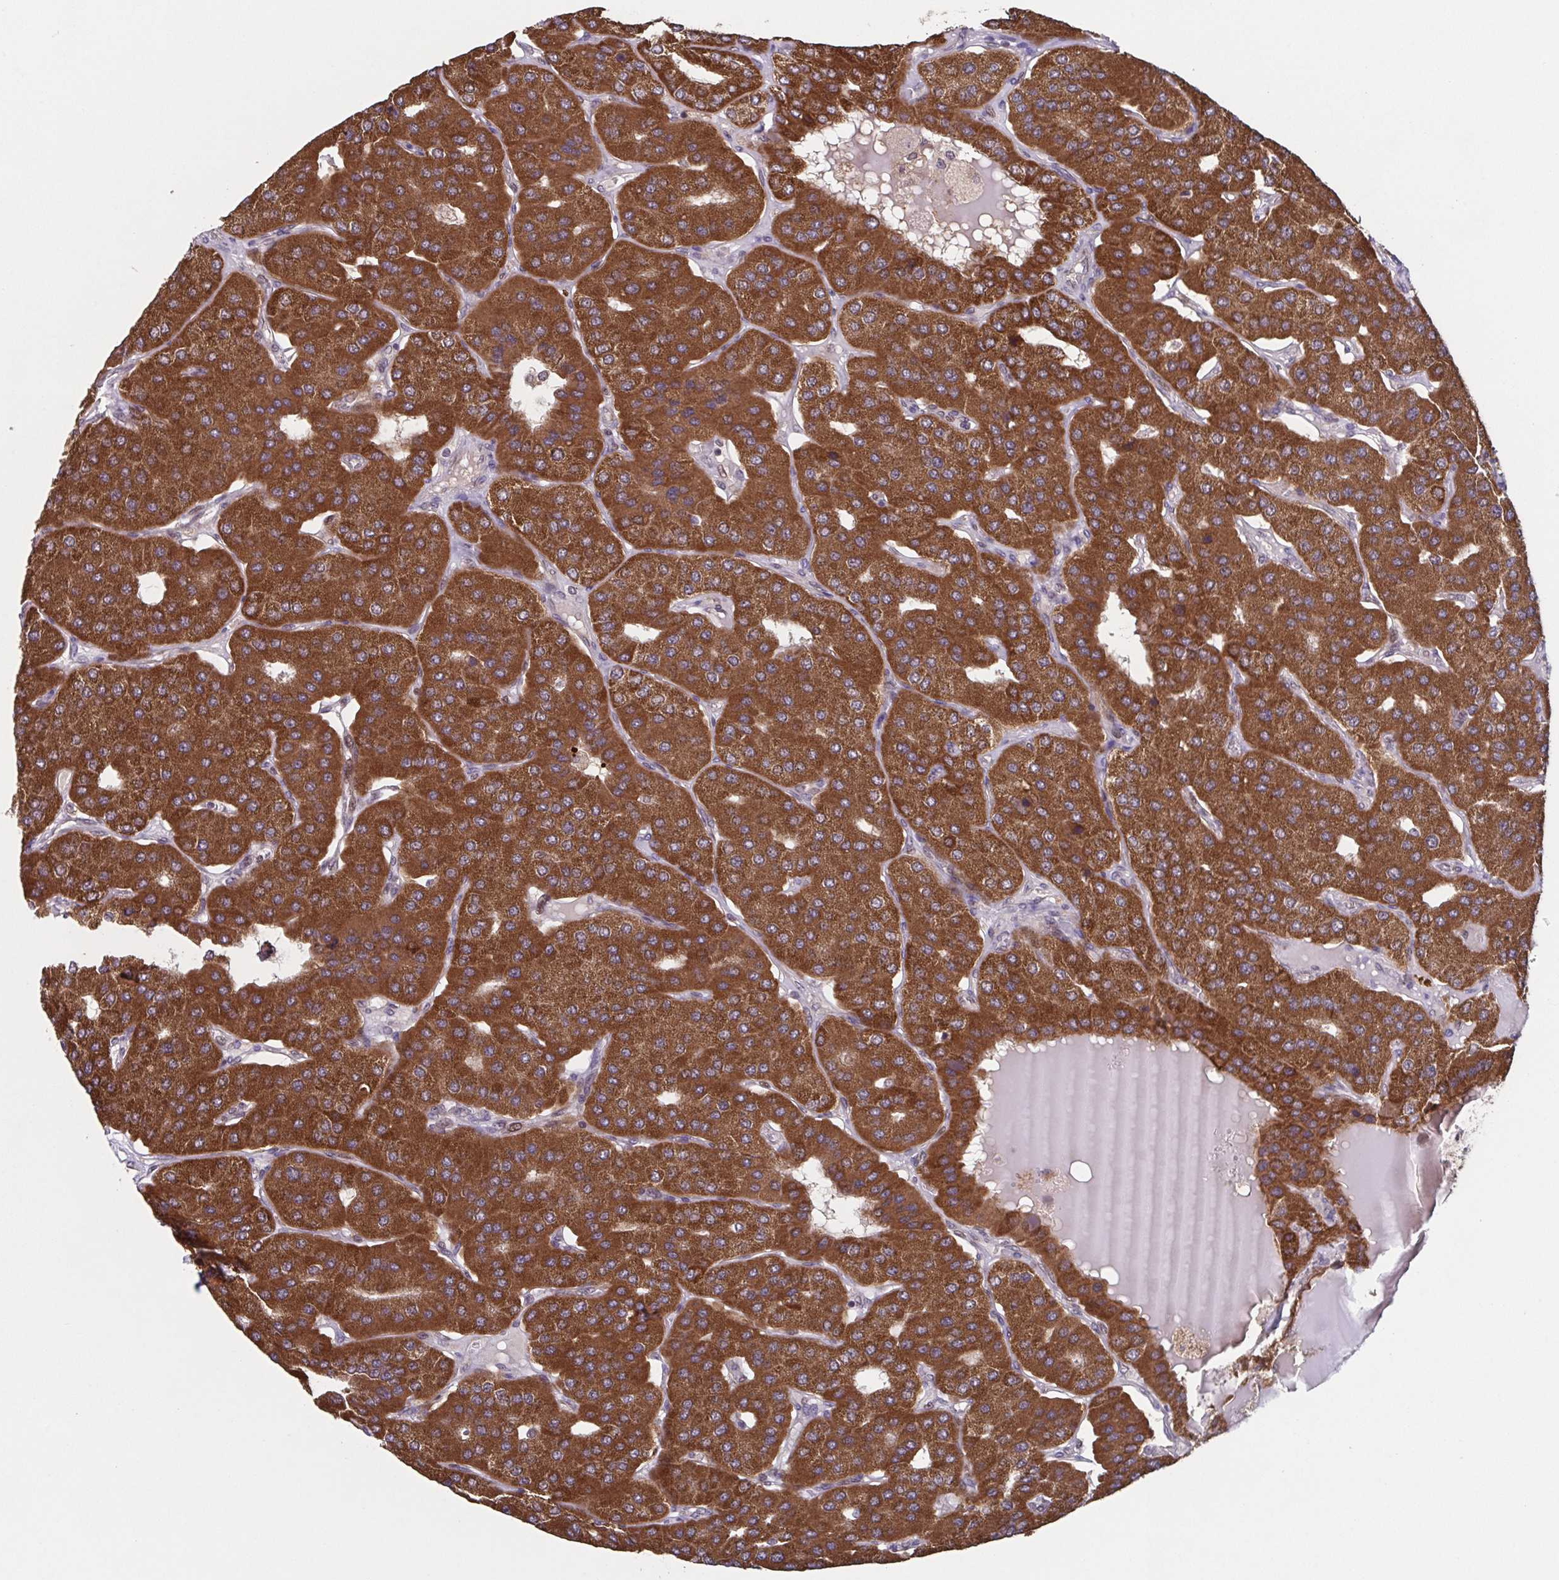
{"staining": {"intensity": "strong", "quantity": ">75%", "location": "cytoplasmic/membranous"}, "tissue": "parathyroid gland", "cell_type": "Glandular cells", "image_type": "normal", "snomed": [{"axis": "morphology", "description": "Normal tissue, NOS"}, {"axis": "morphology", "description": "Adenoma, NOS"}, {"axis": "topography", "description": "Parathyroid gland"}], "caption": "Glandular cells exhibit high levels of strong cytoplasmic/membranous staining in approximately >75% of cells in normal human parathyroid gland.", "gene": "TTC19", "patient": {"sex": "female", "age": 86}}